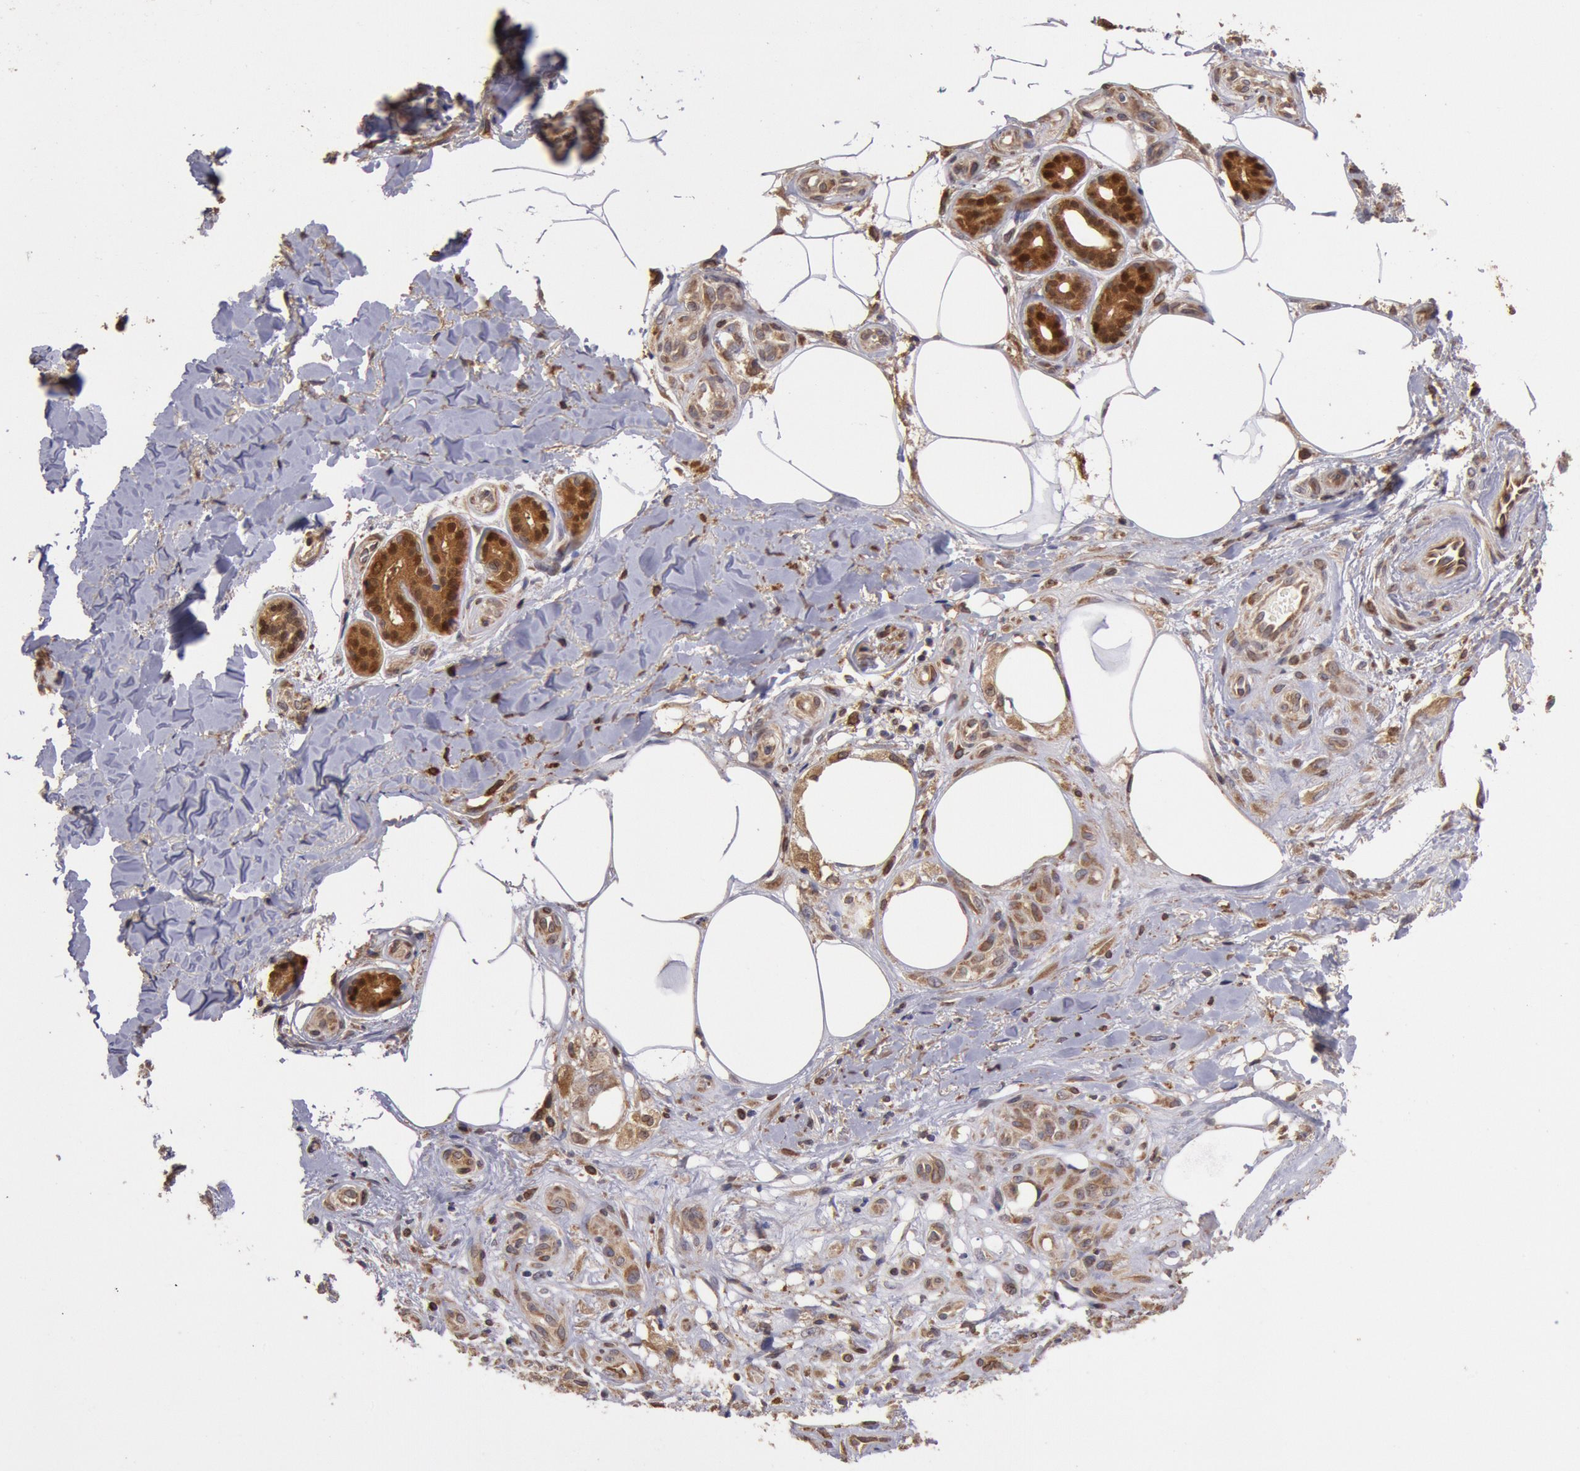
{"staining": {"intensity": "weak", "quantity": ">75%", "location": "cytoplasmic/membranous"}, "tissue": "melanoma", "cell_type": "Tumor cells", "image_type": "cancer", "snomed": [{"axis": "morphology", "description": "Malignant melanoma, NOS"}, {"axis": "topography", "description": "Skin"}], "caption": "The immunohistochemical stain shows weak cytoplasmic/membranous staining in tumor cells of malignant melanoma tissue. The staining is performed using DAB (3,3'-diaminobenzidine) brown chromogen to label protein expression. The nuclei are counter-stained blue using hematoxylin.", "gene": "COMT", "patient": {"sex": "female", "age": 85}}